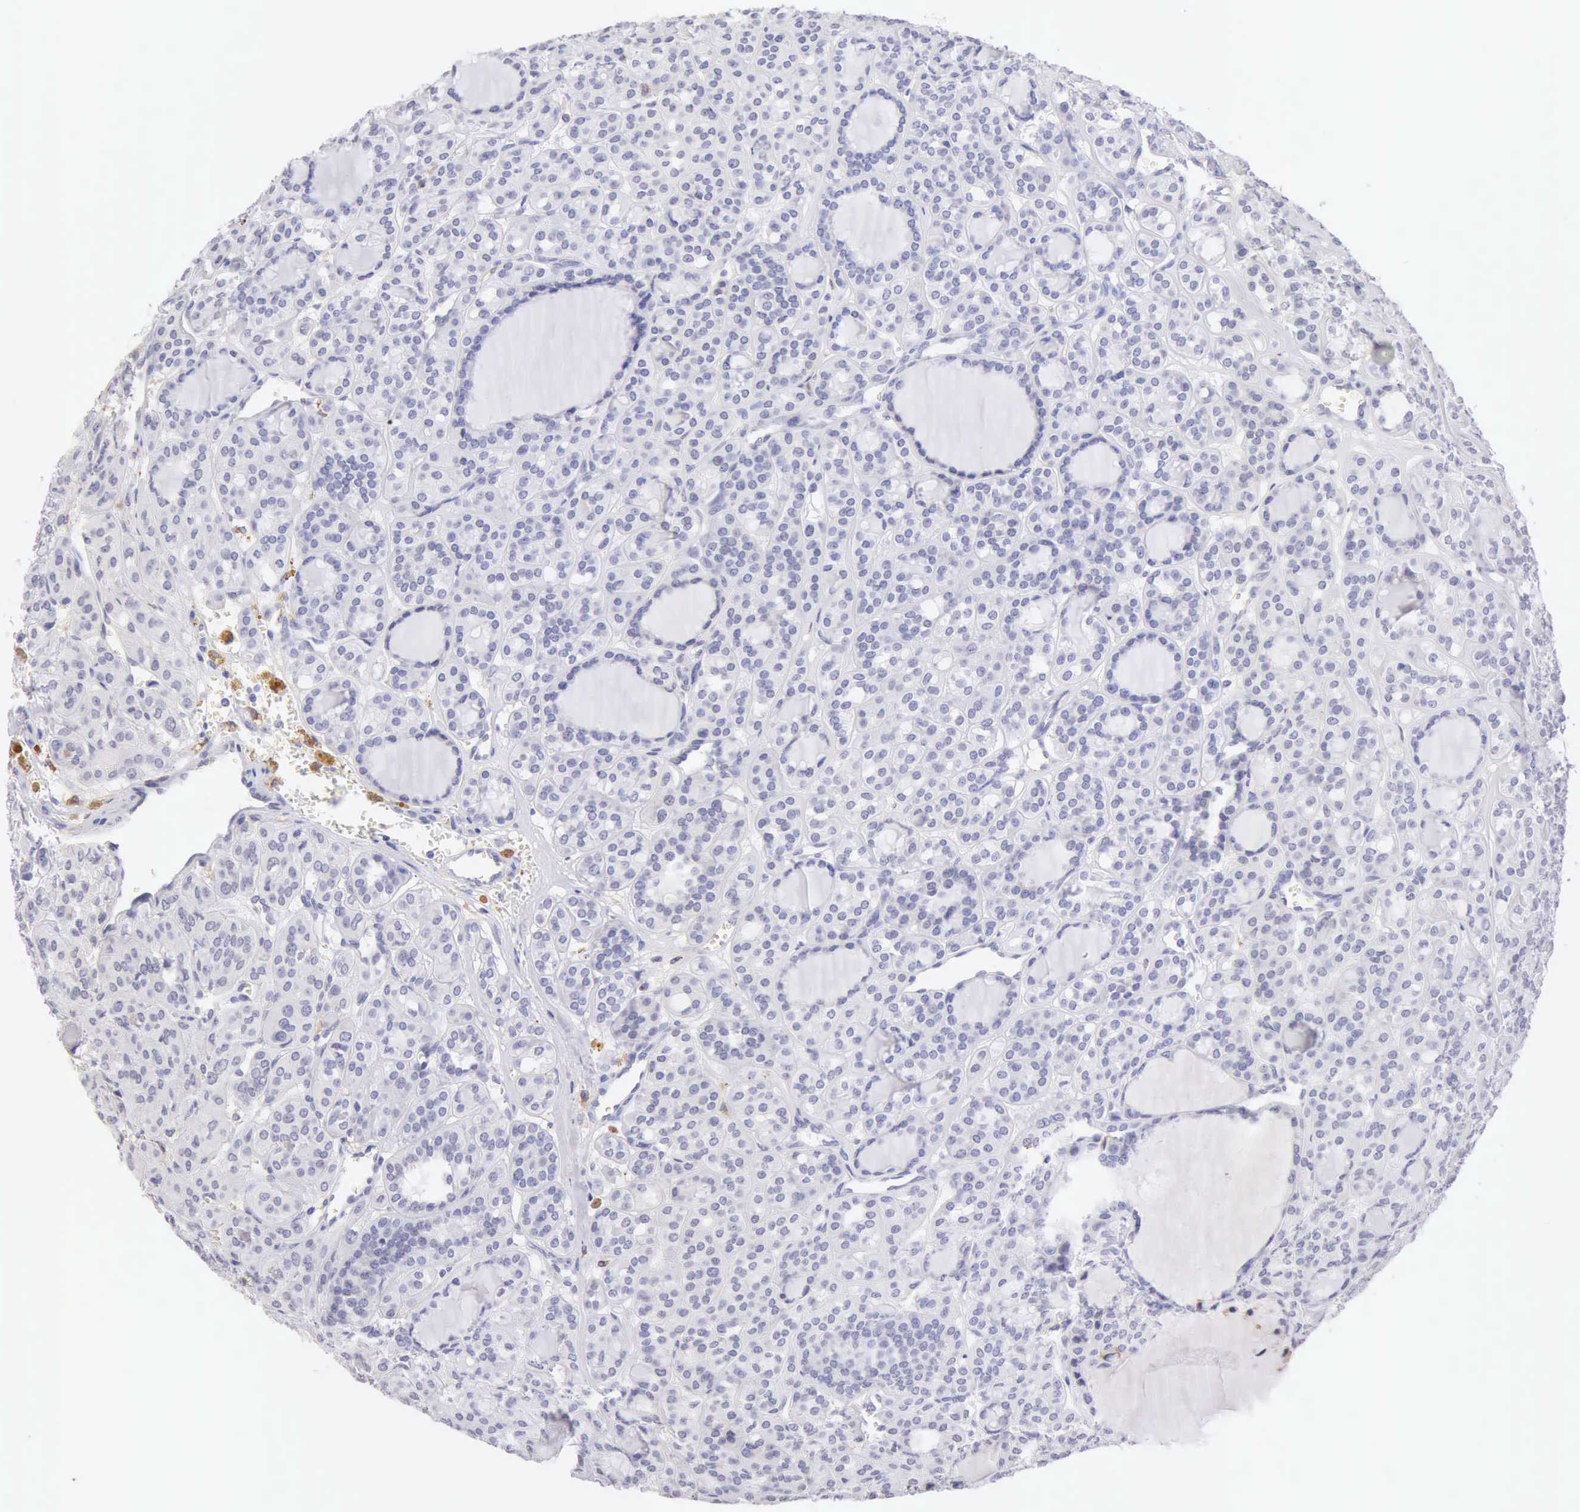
{"staining": {"intensity": "negative", "quantity": "none", "location": "none"}, "tissue": "thyroid cancer", "cell_type": "Tumor cells", "image_type": "cancer", "snomed": [{"axis": "morphology", "description": "Follicular adenoma carcinoma, NOS"}, {"axis": "topography", "description": "Thyroid gland"}], "caption": "Immunohistochemistry (IHC) photomicrograph of follicular adenoma carcinoma (thyroid) stained for a protein (brown), which demonstrates no positivity in tumor cells.", "gene": "RNASE1", "patient": {"sex": "female", "age": 71}}